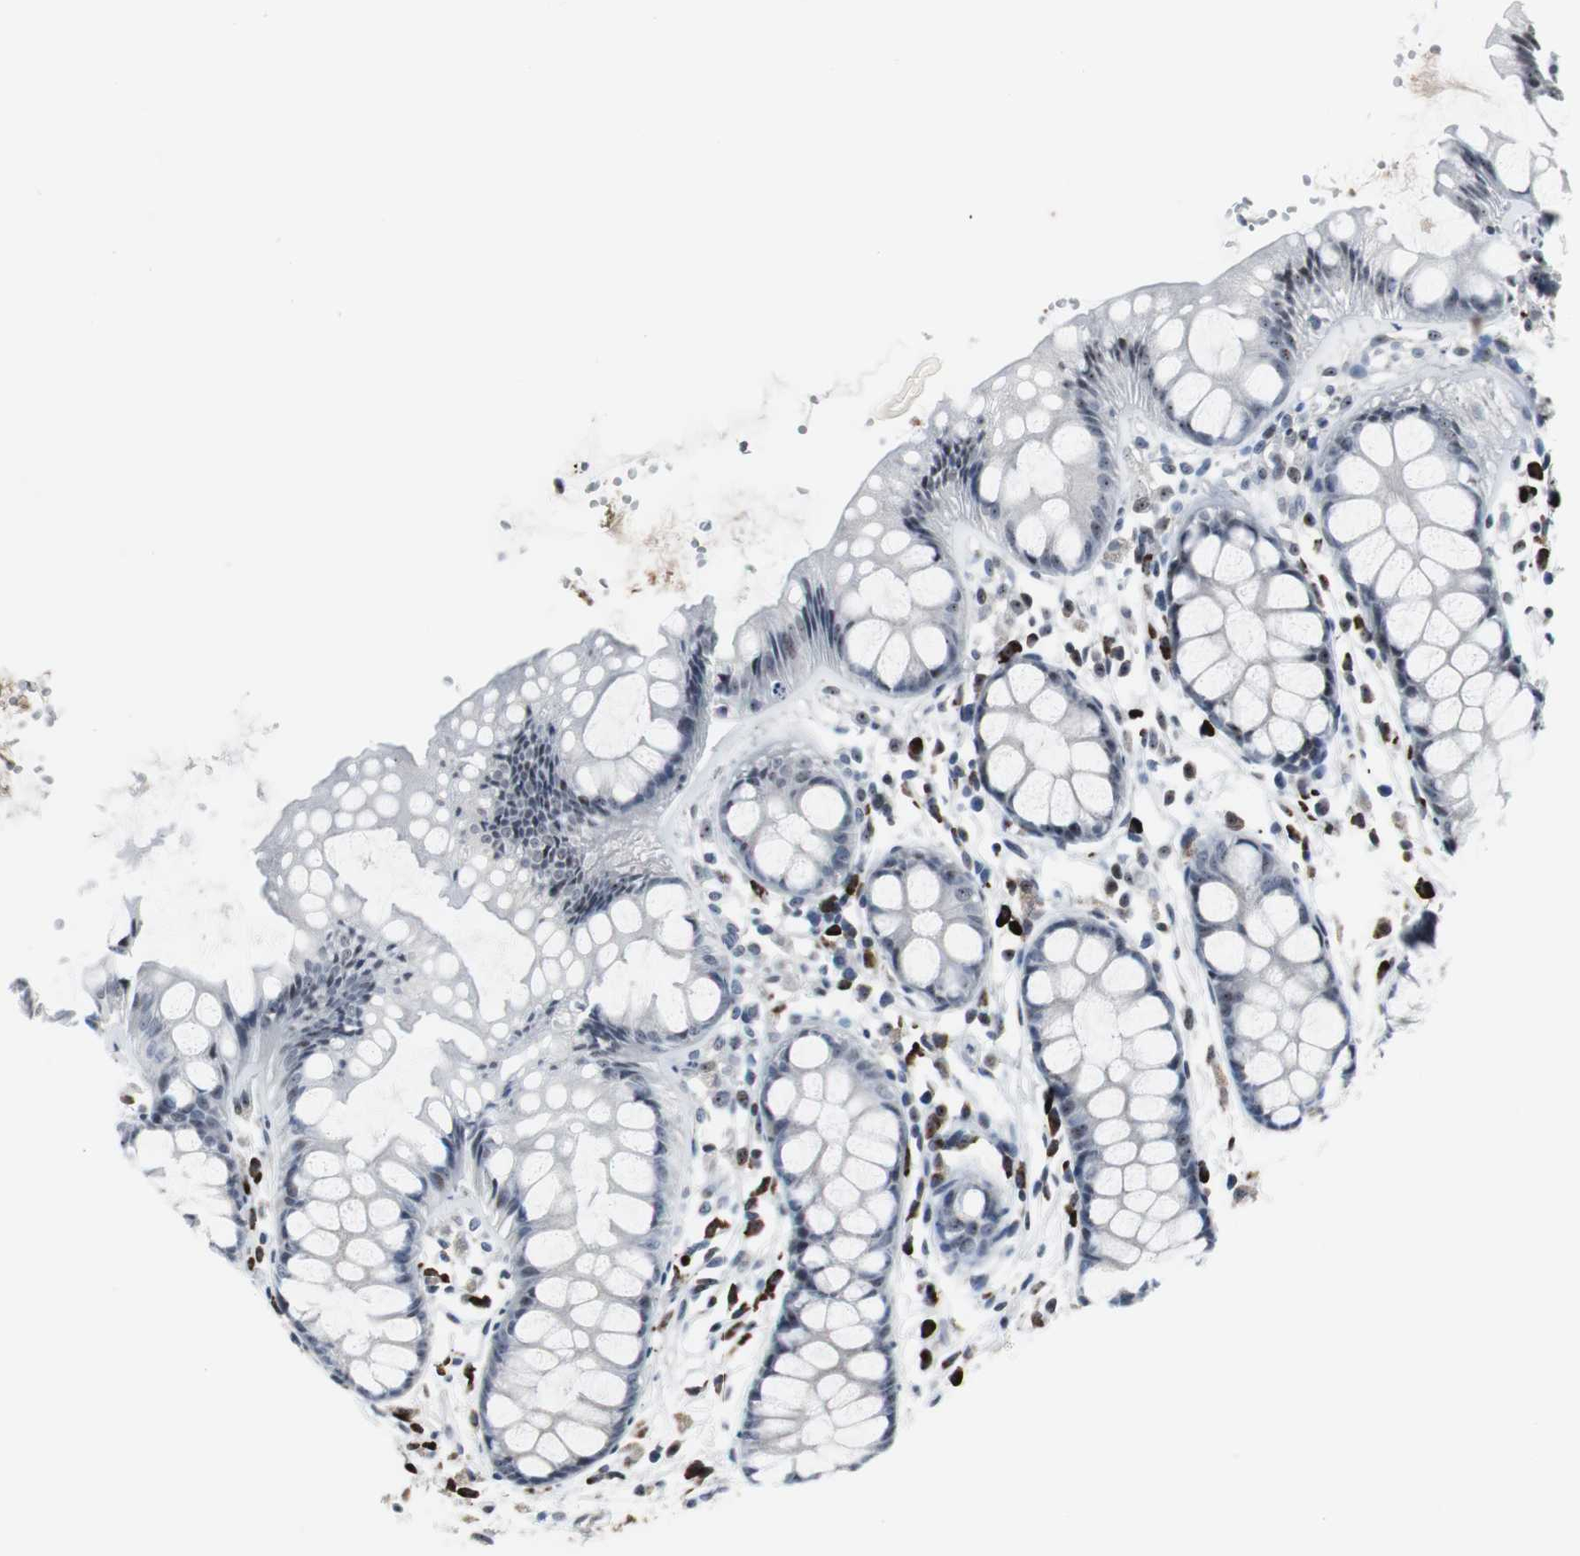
{"staining": {"intensity": "strong", "quantity": ">75%", "location": "nuclear"}, "tissue": "rectum", "cell_type": "Glandular cells", "image_type": "normal", "snomed": [{"axis": "morphology", "description": "Normal tissue, NOS"}, {"axis": "topography", "description": "Rectum"}], "caption": "Brown immunohistochemical staining in benign human rectum displays strong nuclear positivity in about >75% of glandular cells.", "gene": "DOK1", "patient": {"sex": "female", "age": 66}}